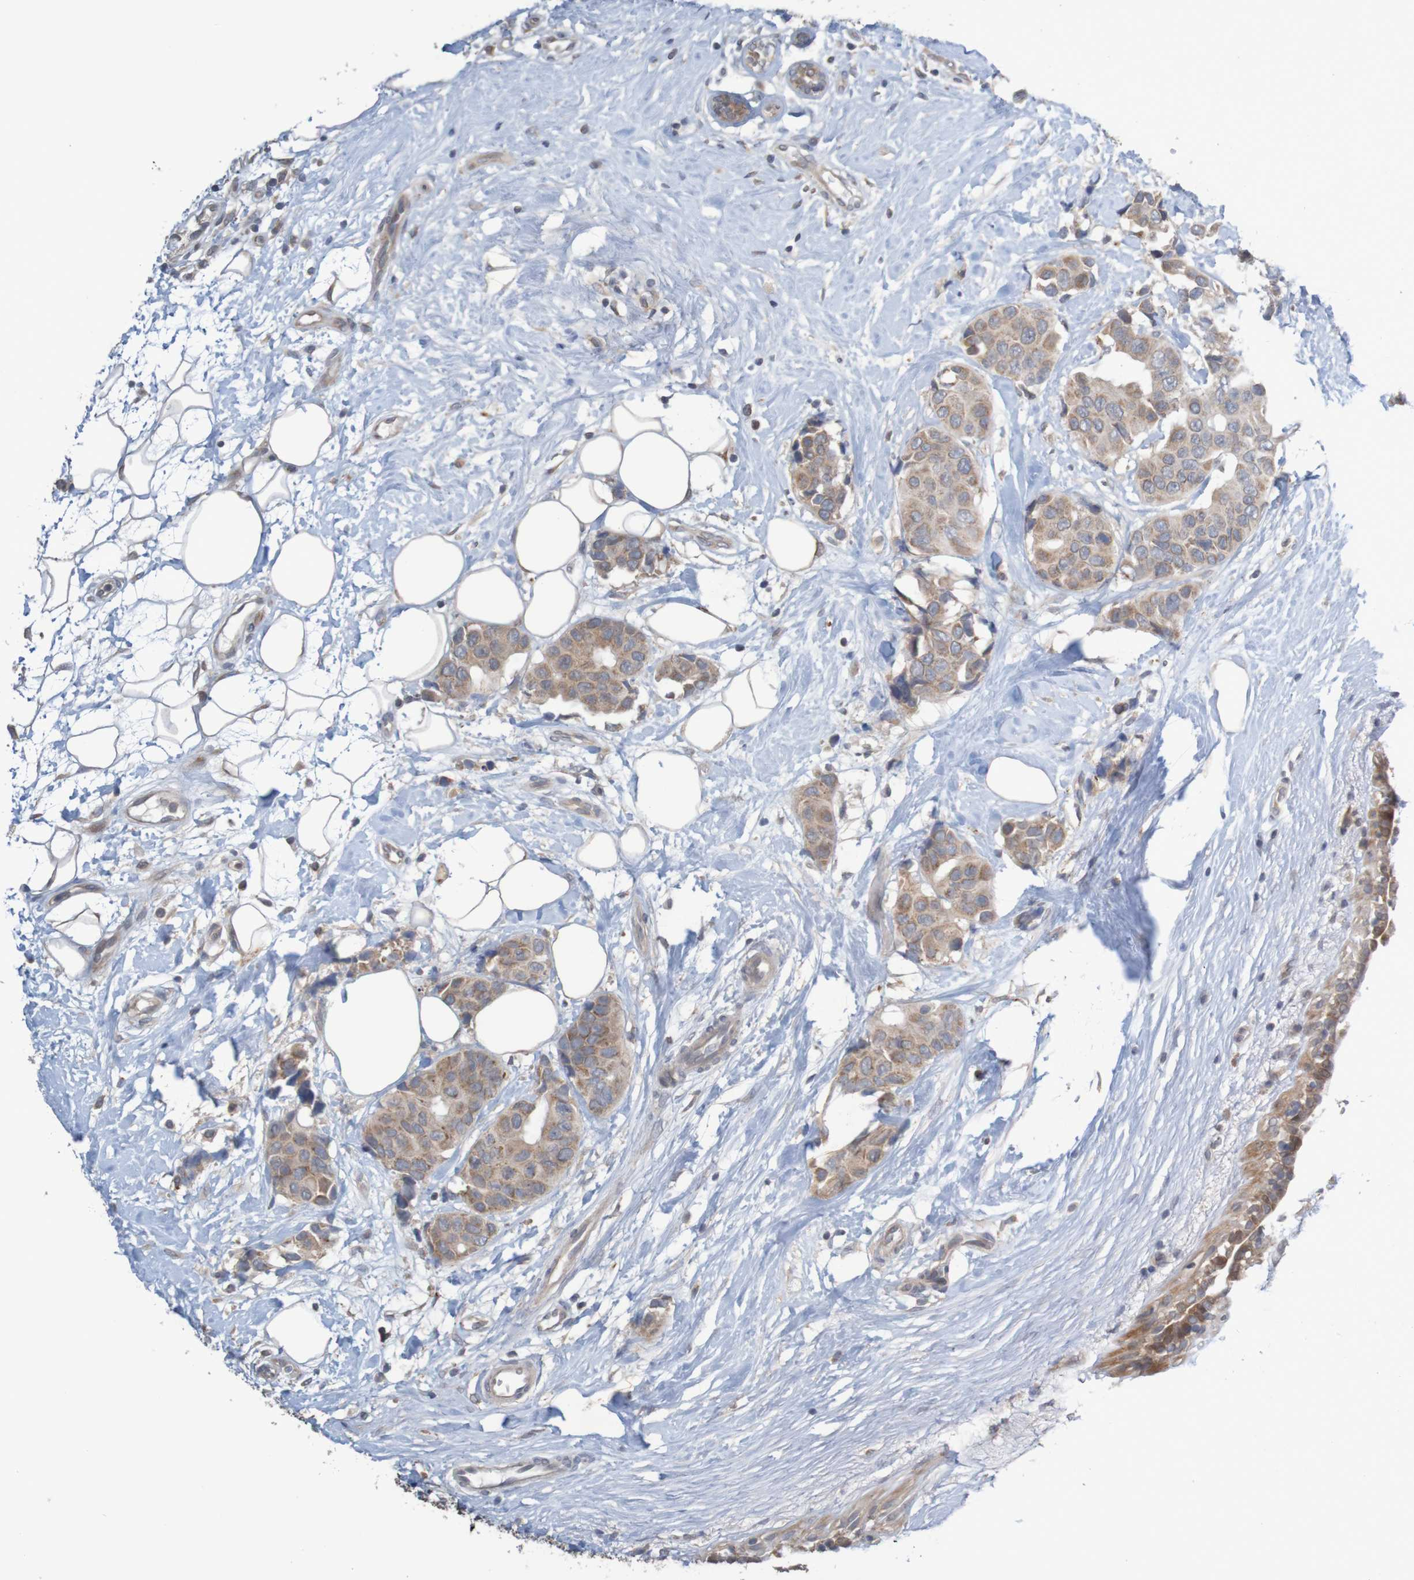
{"staining": {"intensity": "weak", "quantity": ">75%", "location": "cytoplasmic/membranous"}, "tissue": "breast cancer", "cell_type": "Tumor cells", "image_type": "cancer", "snomed": [{"axis": "morphology", "description": "Normal tissue, NOS"}, {"axis": "morphology", "description": "Duct carcinoma"}, {"axis": "topography", "description": "Breast"}], "caption": "Human infiltrating ductal carcinoma (breast) stained for a protein (brown) reveals weak cytoplasmic/membranous positive staining in about >75% of tumor cells.", "gene": "ANKK1", "patient": {"sex": "female", "age": 39}}